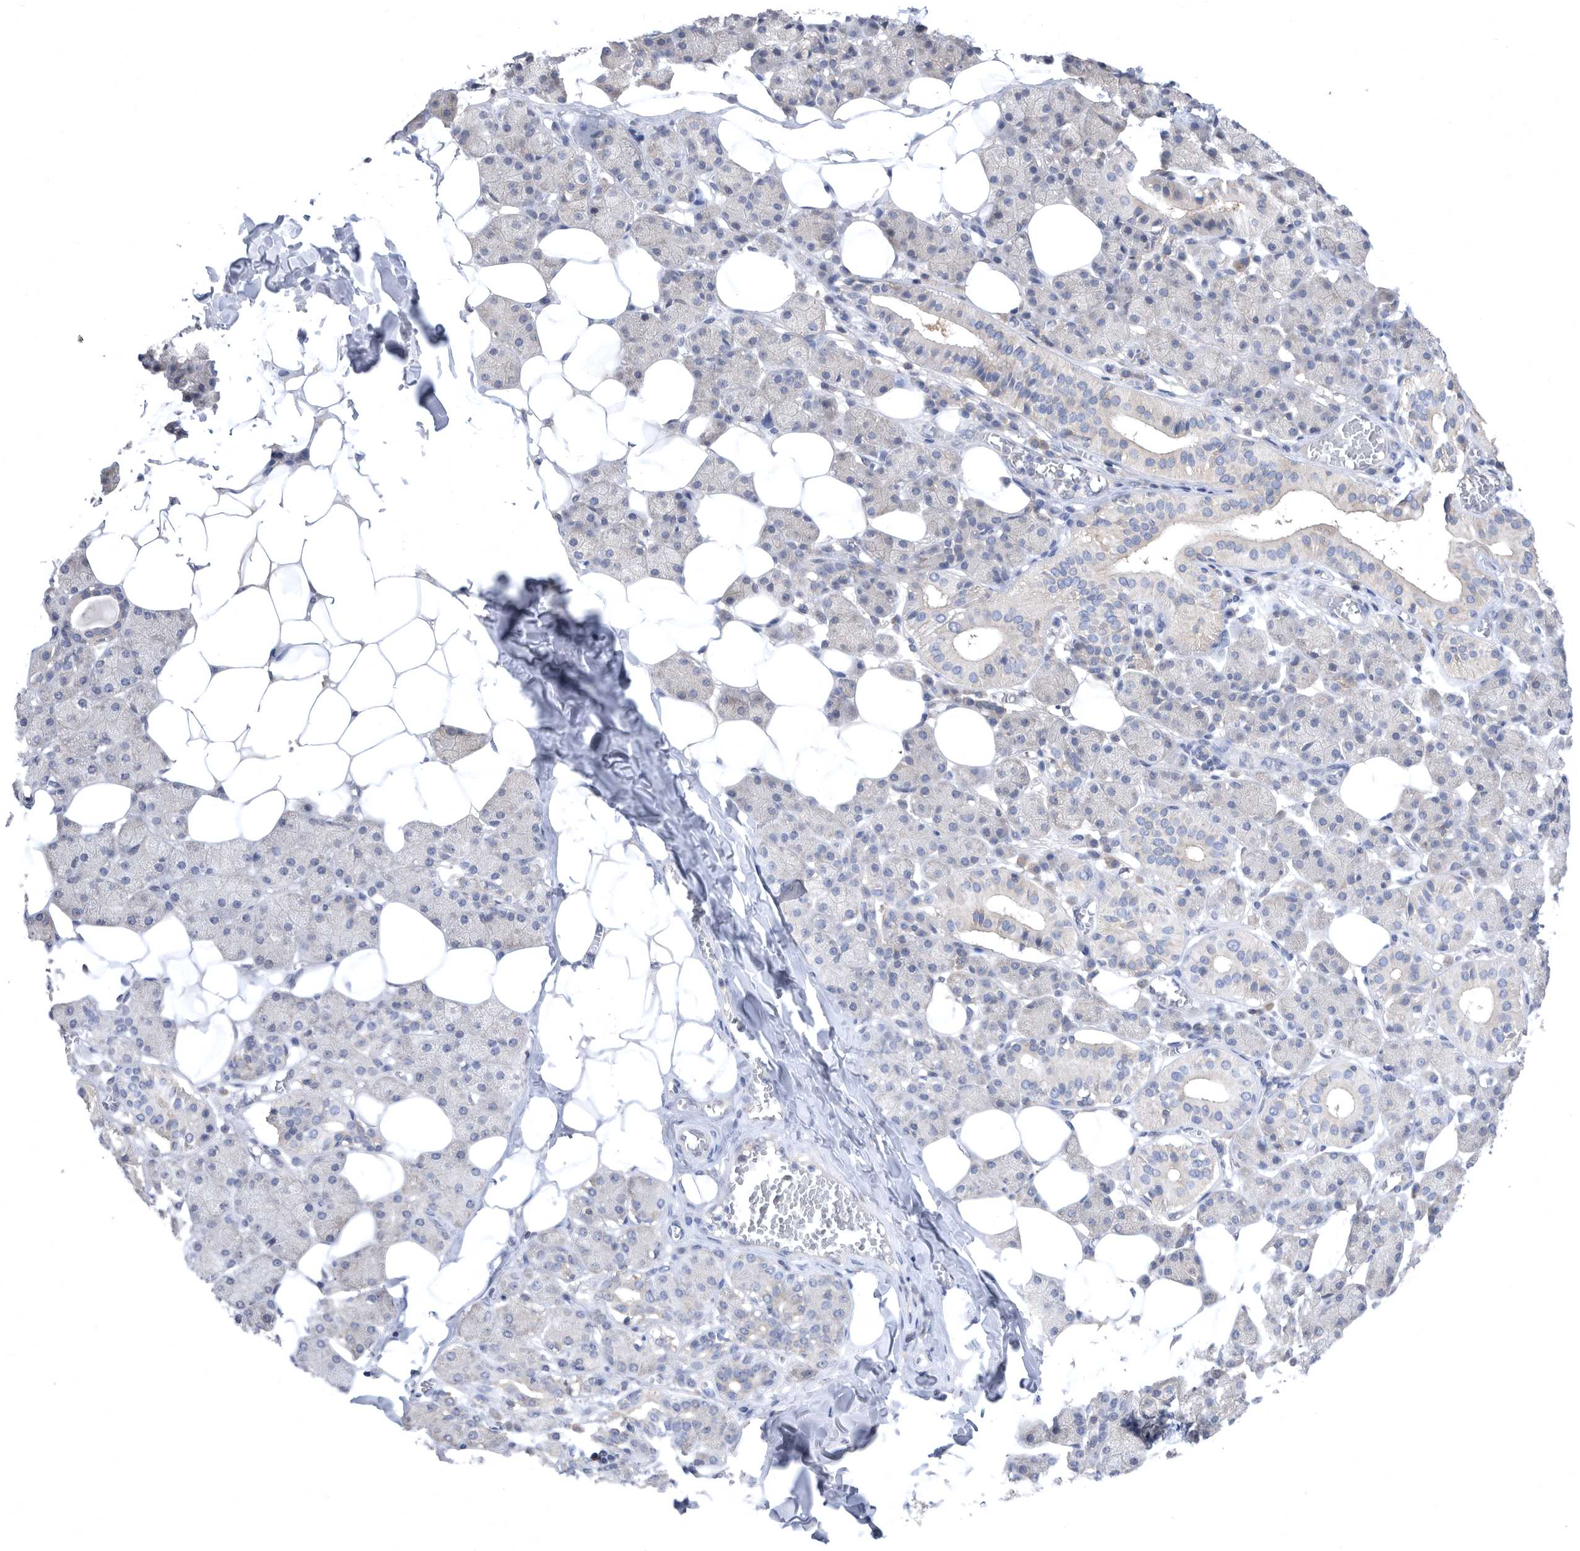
{"staining": {"intensity": "negative", "quantity": "none", "location": "none"}, "tissue": "salivary gland", "cell_type": "Glandular cells", "image_type": "normal", "snomed": [{"axis": "morphology", "description": "Normal tissue, NOS"}, {"axis": "topography", "description": "Salivary gland"}], "caption": "The histopathology image shows no staining of glandular cells in unremarkable salivary gland.", "gene": "CCT4", "patient": {"sex": "female", "age": 33}}